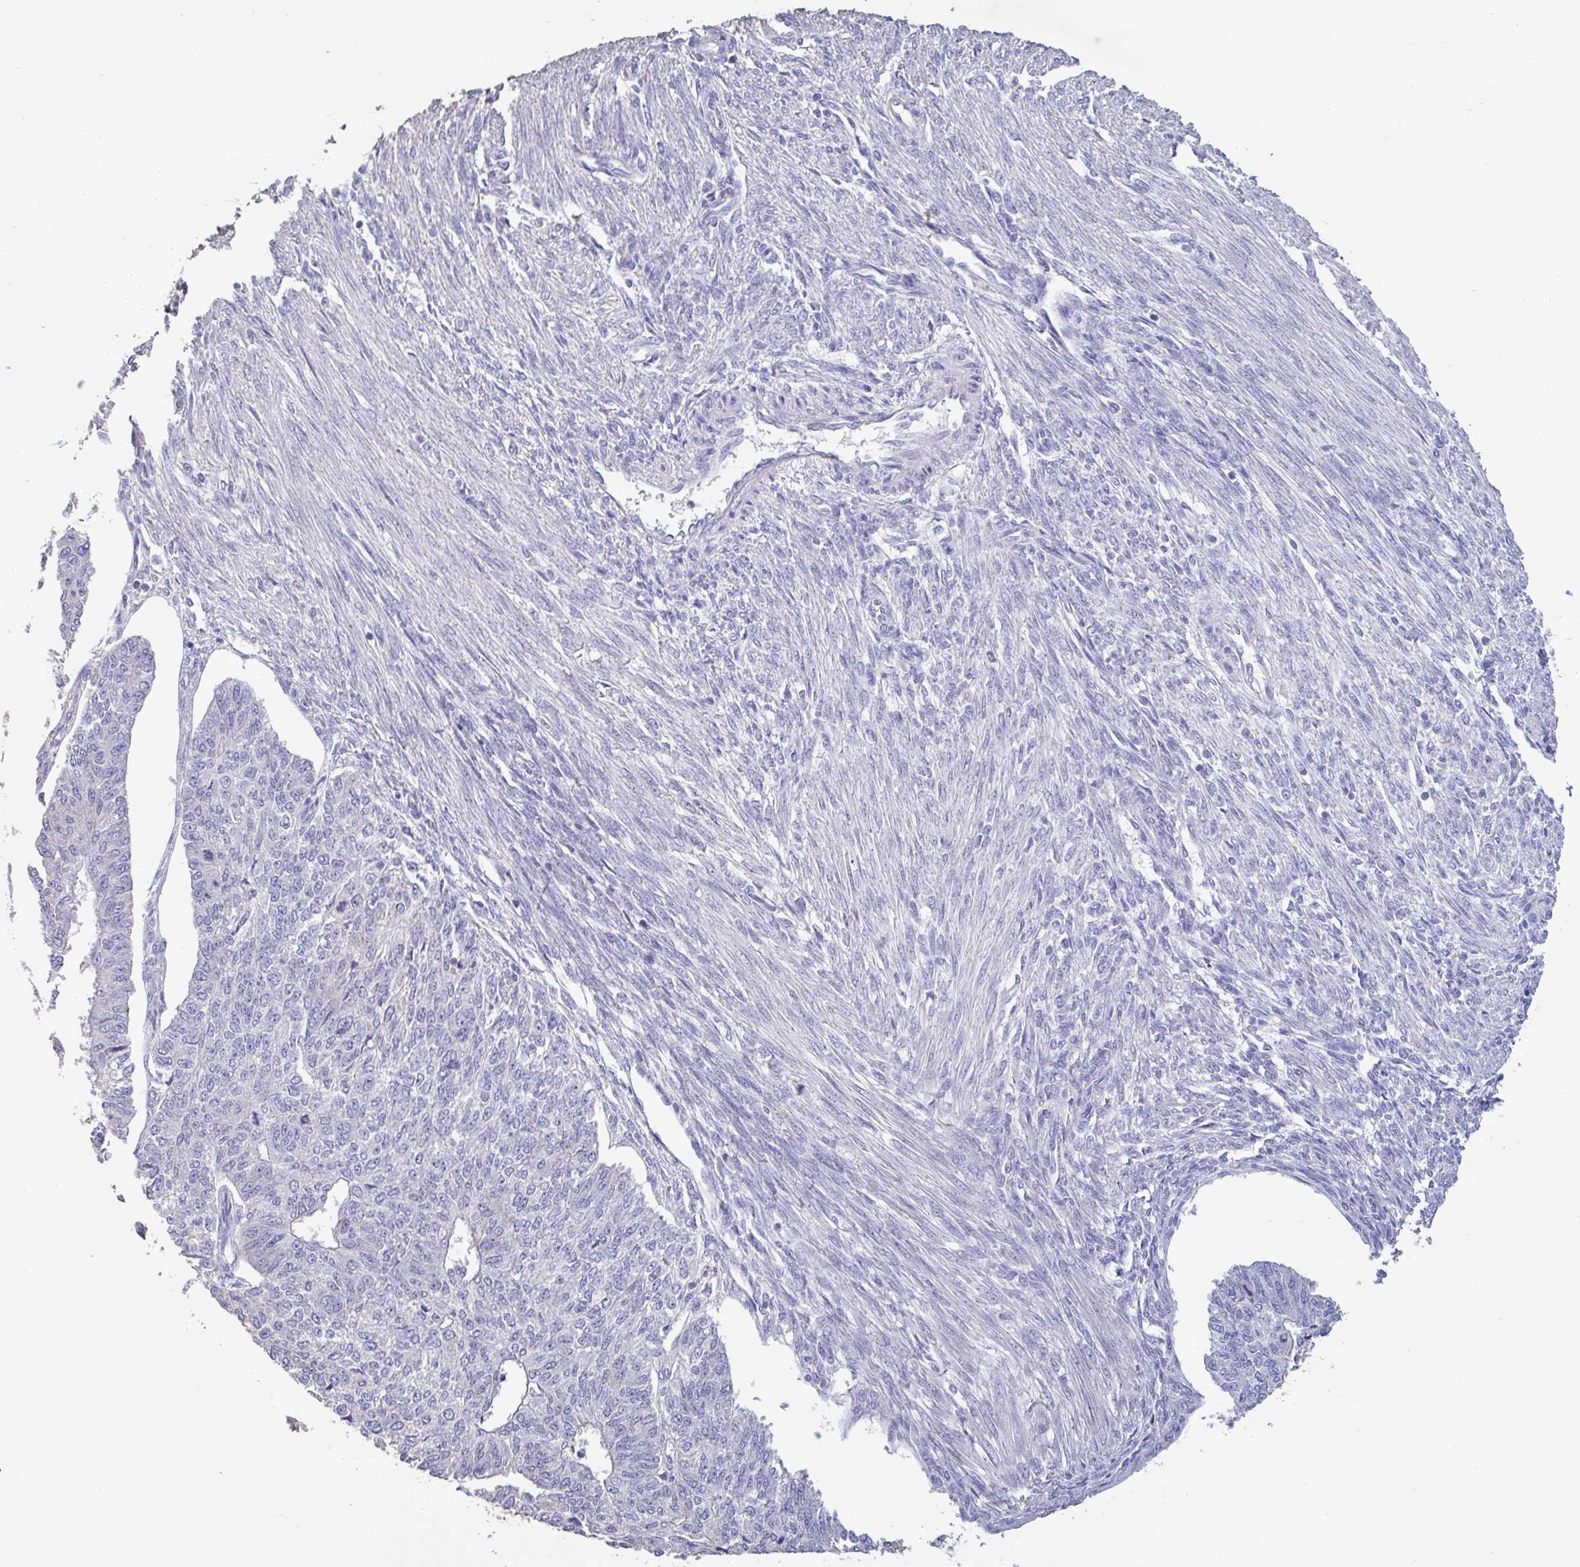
{"staining": {"intensity": "negative", "quantity": "none", "location": "none"}, "tissue": "endometrial cancer", "cell_type": "Tumor cells", "image_type": "cancer", "snomed": [{"axis": "morphology", "description": "Adenocarcinoma, NOS"}, {"axis": "topography", "description": "Endometrium"}], "caption": "The photomicrograph demonstrates no staining of tumor cells in endometrial adenocarcinoma. The staining is performed using DAB brown chromogen with nuclei counter-stained in using hematoxylin.", "gene": "CHMP5", "patient": {"sex": "female", "age": 32}}